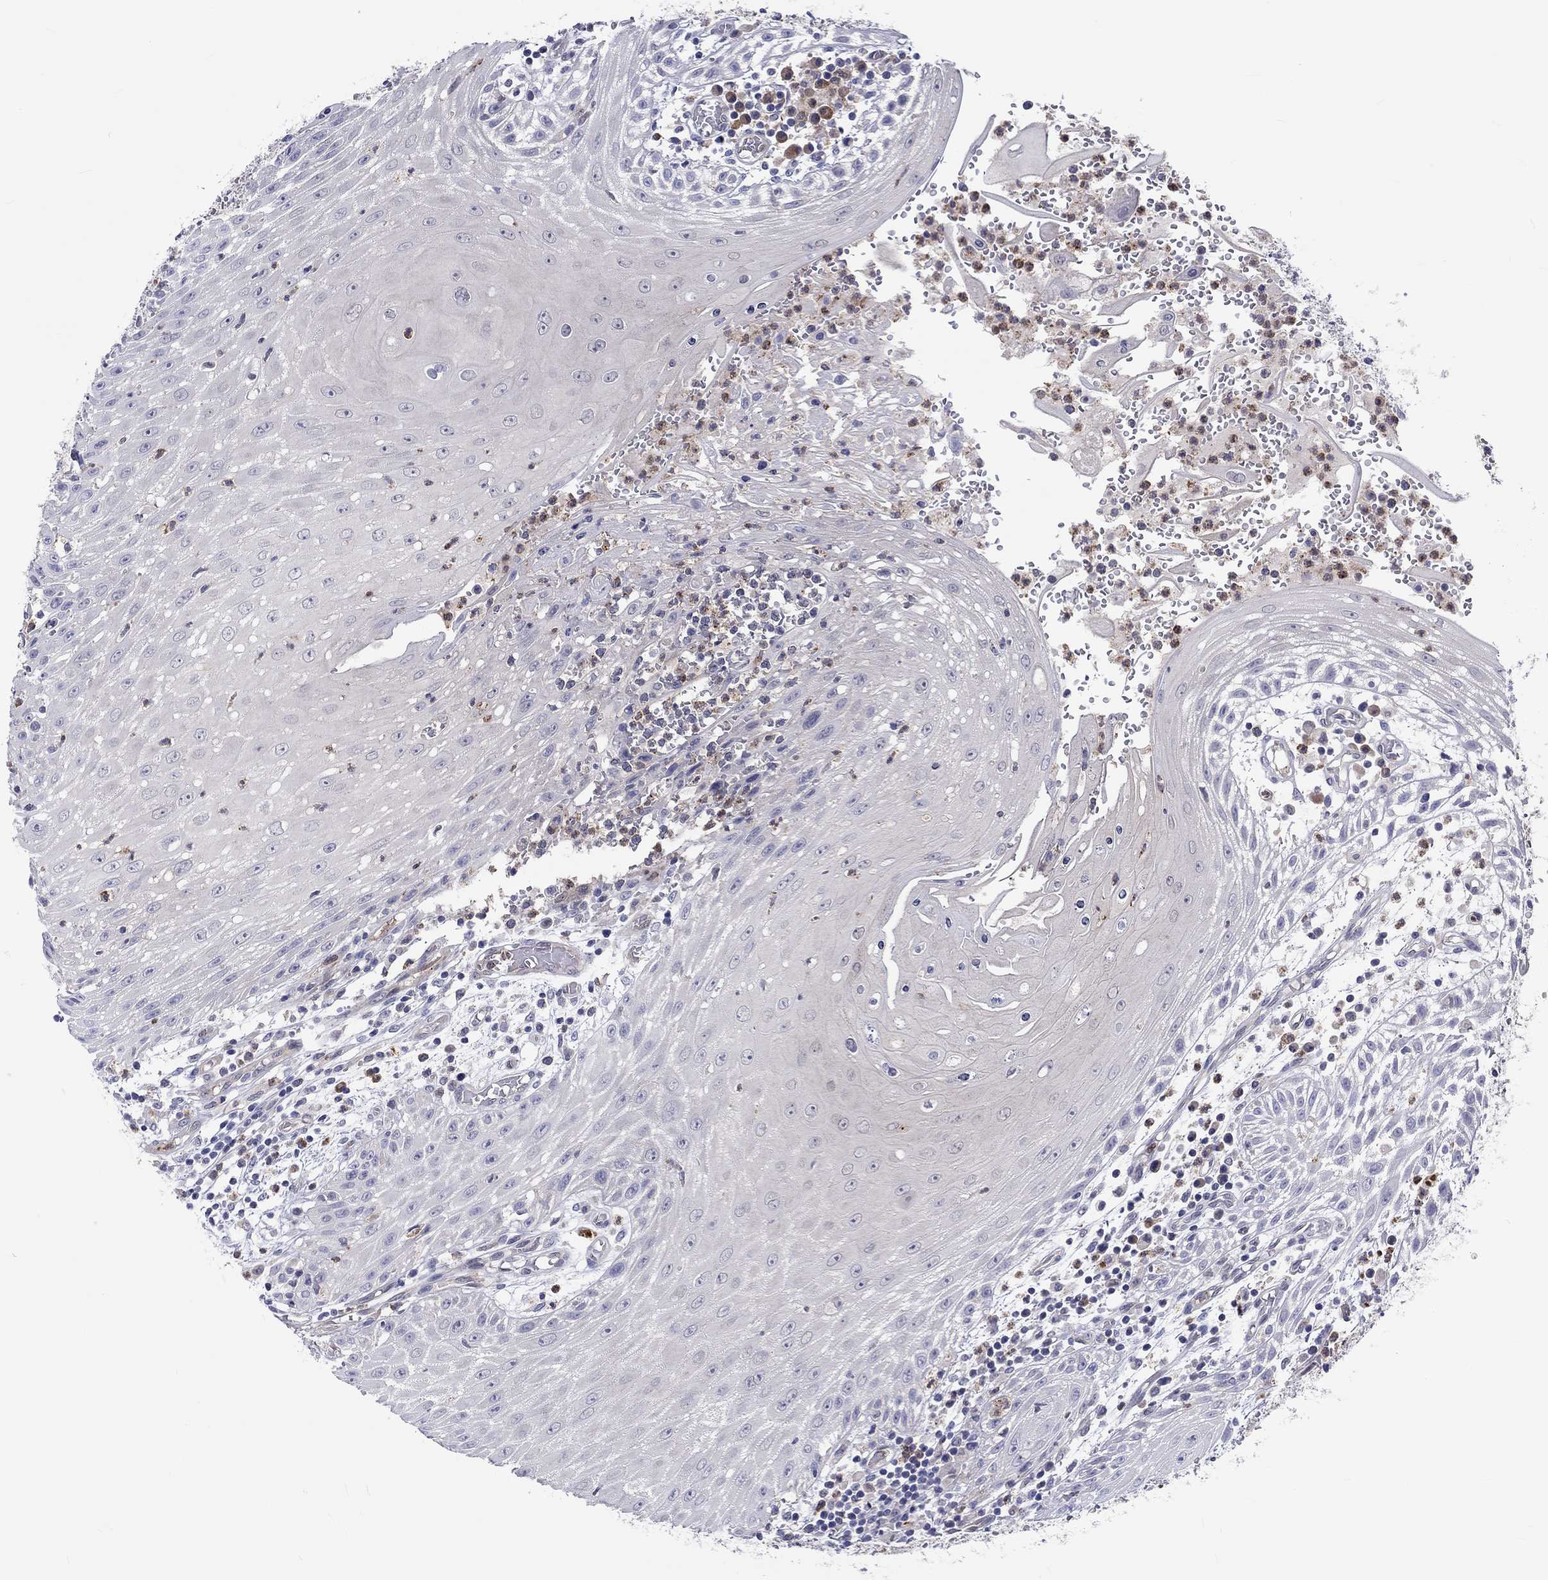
{"staining": {"intensity": "negative", "quantity": "none", "location": "none"}, "tissue": "head and neck cancer", "cell_type": "Tumor cells", "image_type": "cancer", "snomed": [{"axis": "morphology", "description": "Squamous cell carcinoma, NOS"}, {"axis": "topography", "description": "Oral tissue"}, {"axis": "topography", "description": "Head-Neck"}], "caption": "Tumor cells are negative for protein expression in human head and neck squamous cell carcinoma.", "gene": "ABCG4", "patient": {"sex": "male", "age": 58}}